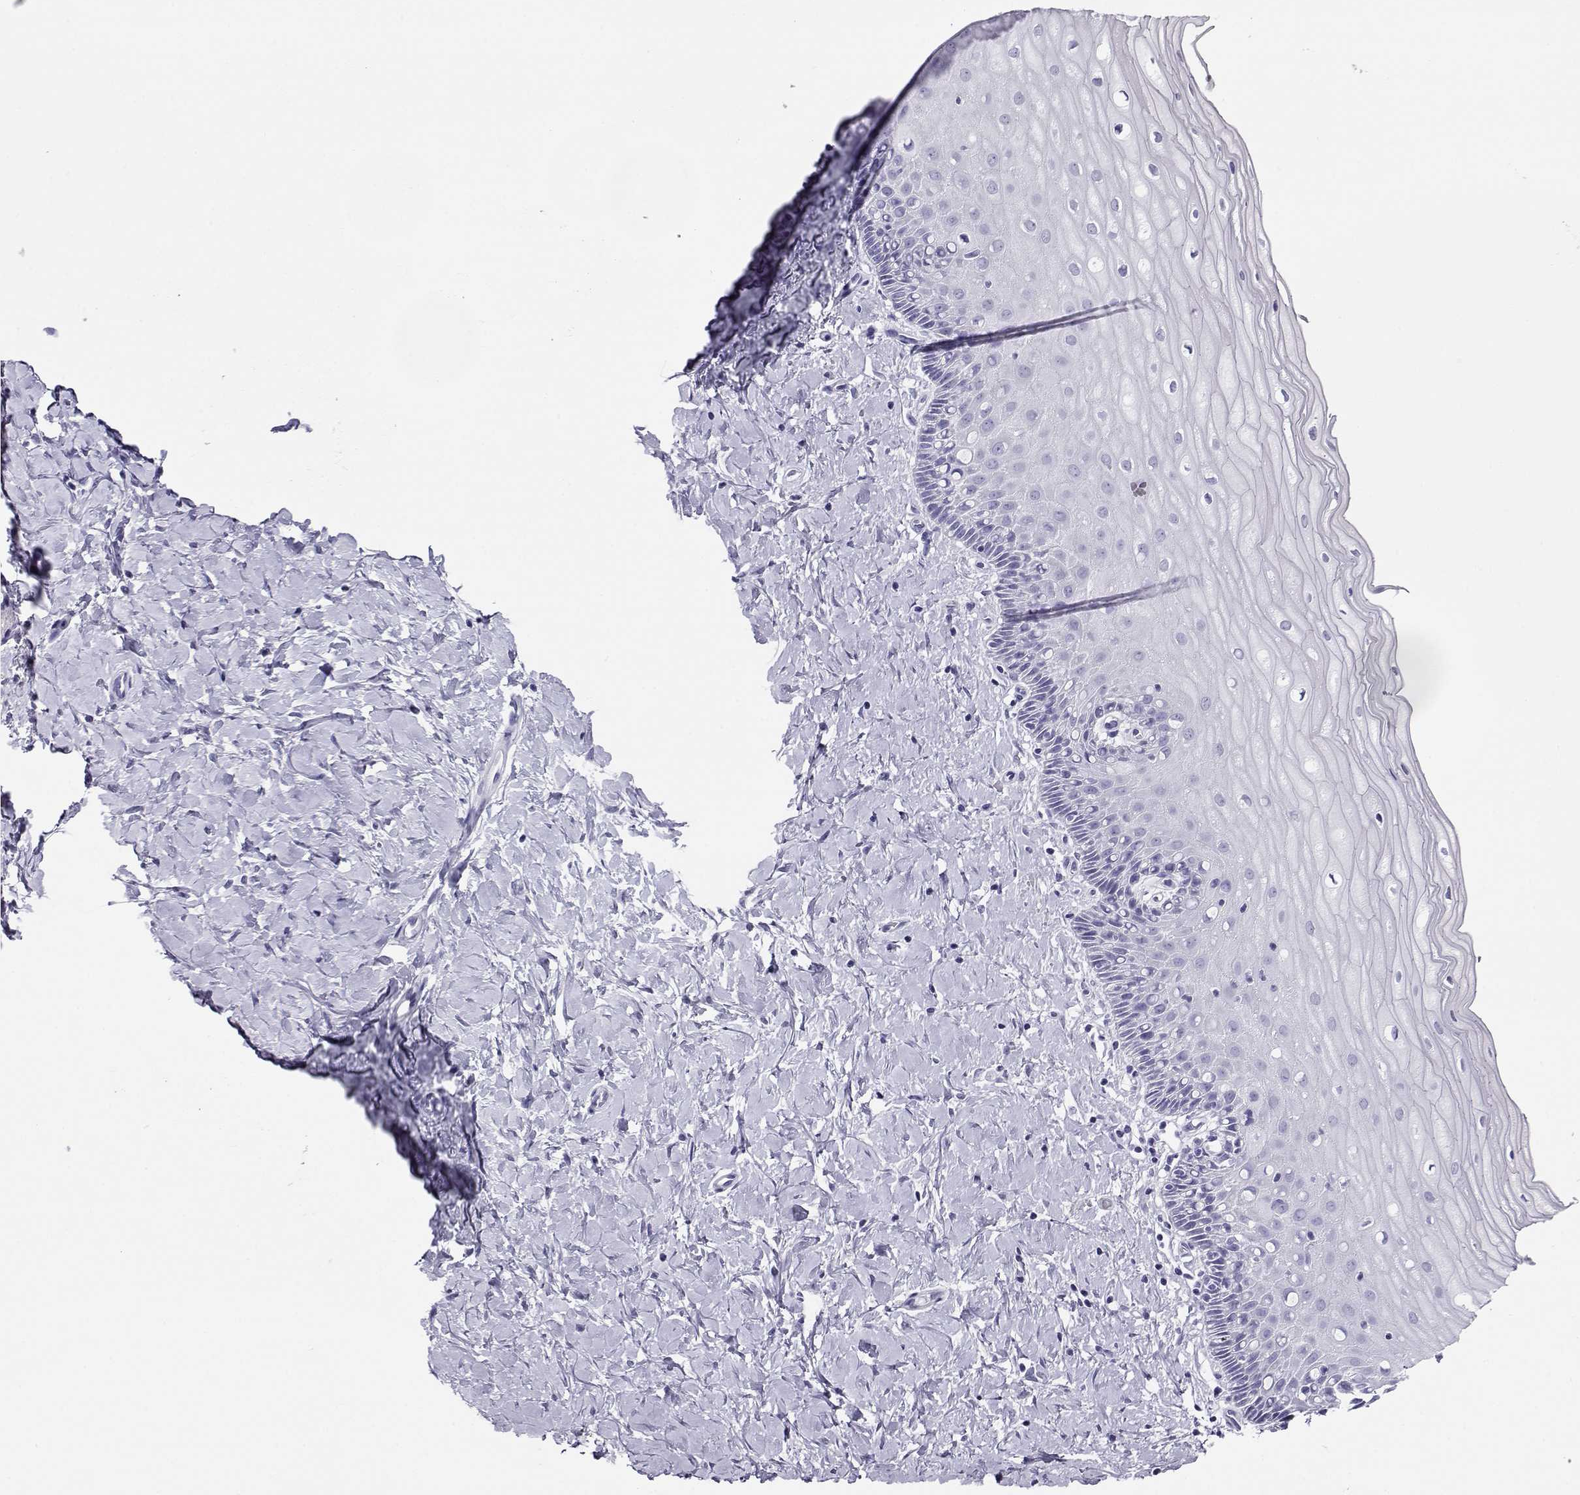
{"staining": {"intensity": "negative", "quantity": "none", "location": "none"}, "tissue": "cervix", "cell_type": "Glandular cells", "image_type": "normal", "snomed": [{"axis": "morphology", "description": "Normal tissue, NOS"}, {"axis": "topography", "description": "Cervix"}], "caption": "High magnification brightfield microscopy of benign cervix stained with DAB (brown) and counterstained with hematoxylin (blue): glandular cells show no significant positivity. Brightfield microscopy of IHC stained with DAB (3,3'-diaminobenzidine) (brown) and hematoxylin (blue), captured at high magnification.", "gene": "CABS1", "patient": {"sex": "female", "age": 37}}